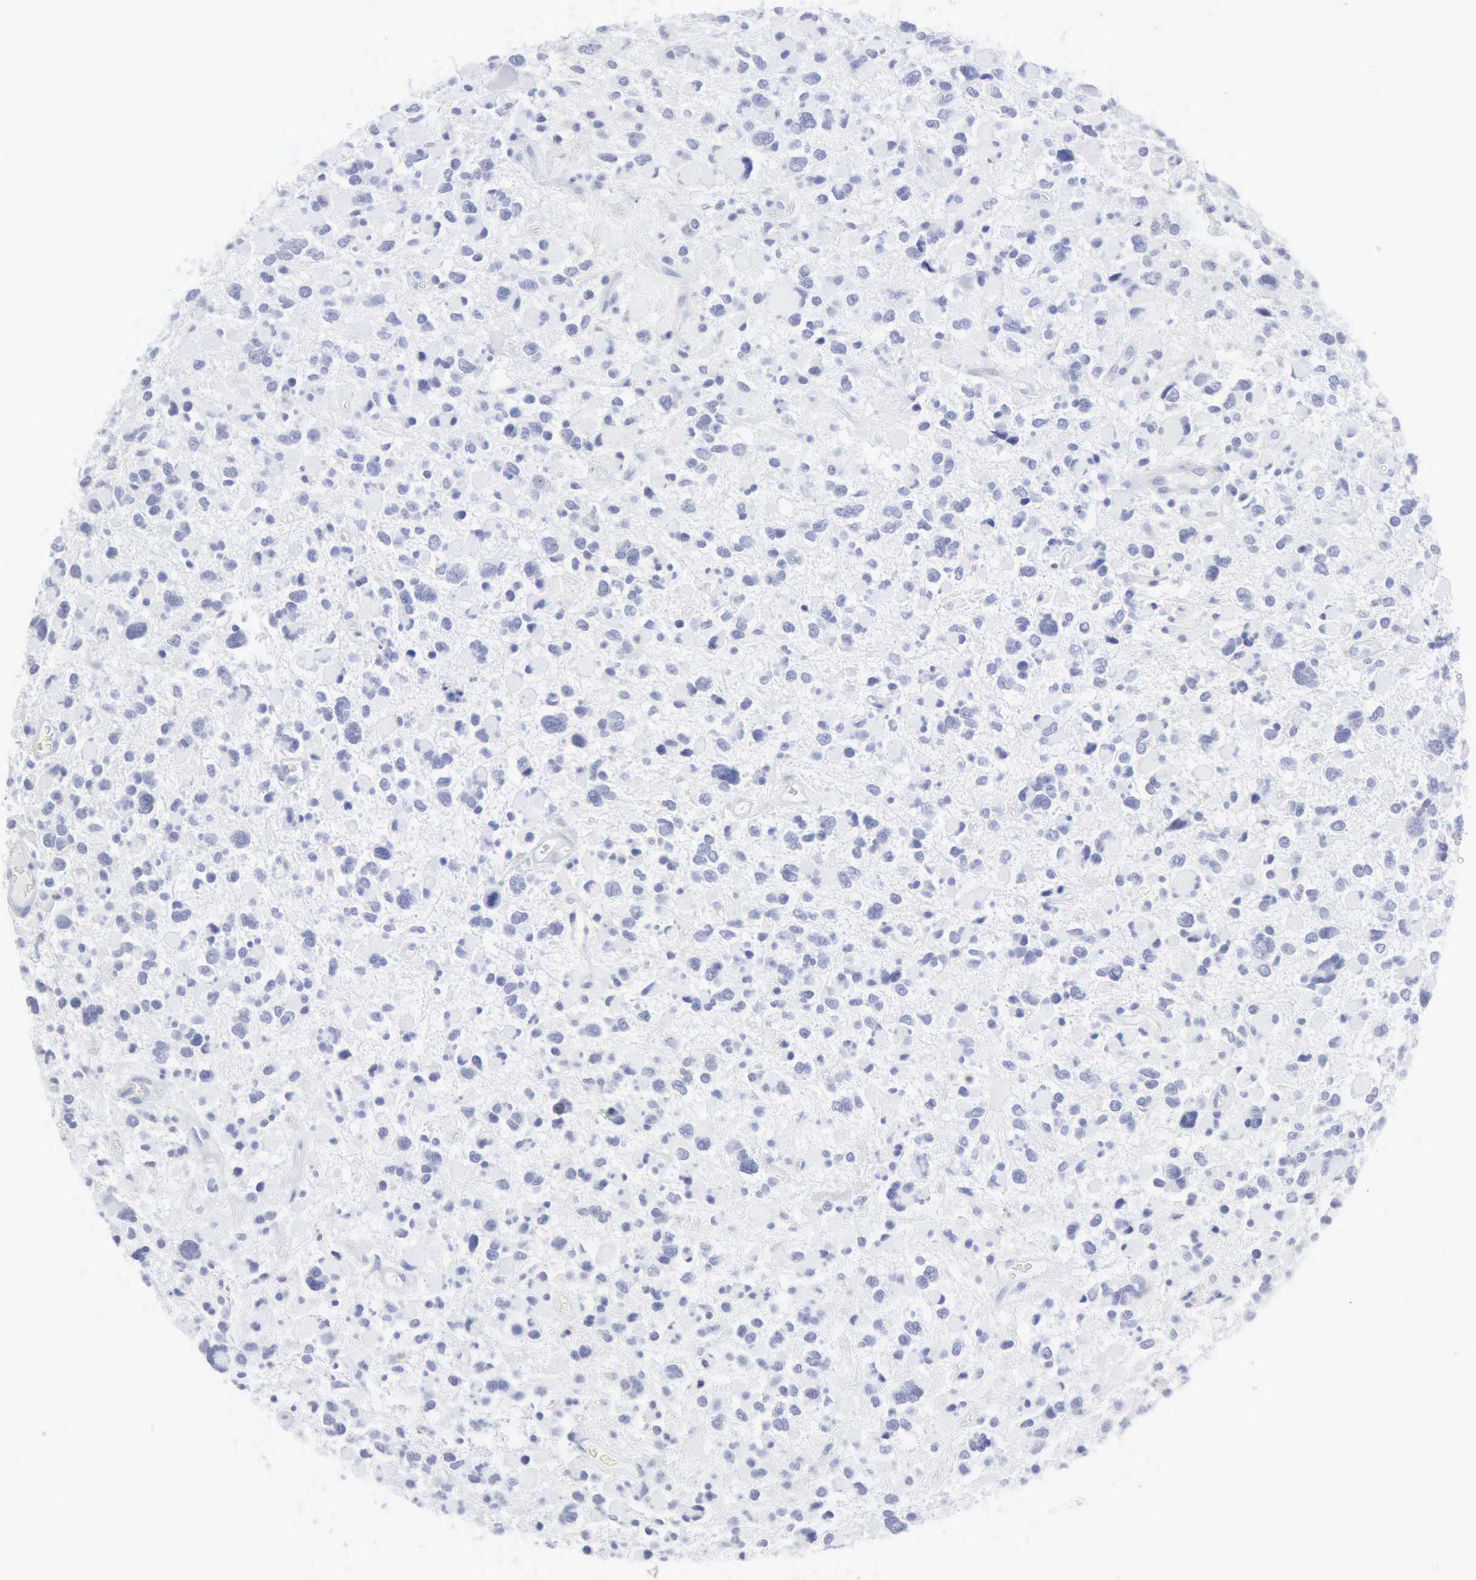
{"staining": {"intensity": "negative", "quantity": "none", "location": "none"}, "tissue": "glioma", "cell_type": "Tumor cells", "image_type": "cancer", "snomed": [{"axis": "morphology", "description": "Glioma, malignant, High grade"}, {"axis": "topography", "description": "Brain"}], "caption": "Protein analysis of glioma exhibits no significant expression in tumor cells. (Stains: DAB (3,3'-diaminobenzidine) immunohistochemistry with hematoxylin counter stain, Microscopy: brightfield microscopy at high magnification).", "gene": "CMA1", "patient": {"sex": "female", "age": 37}}